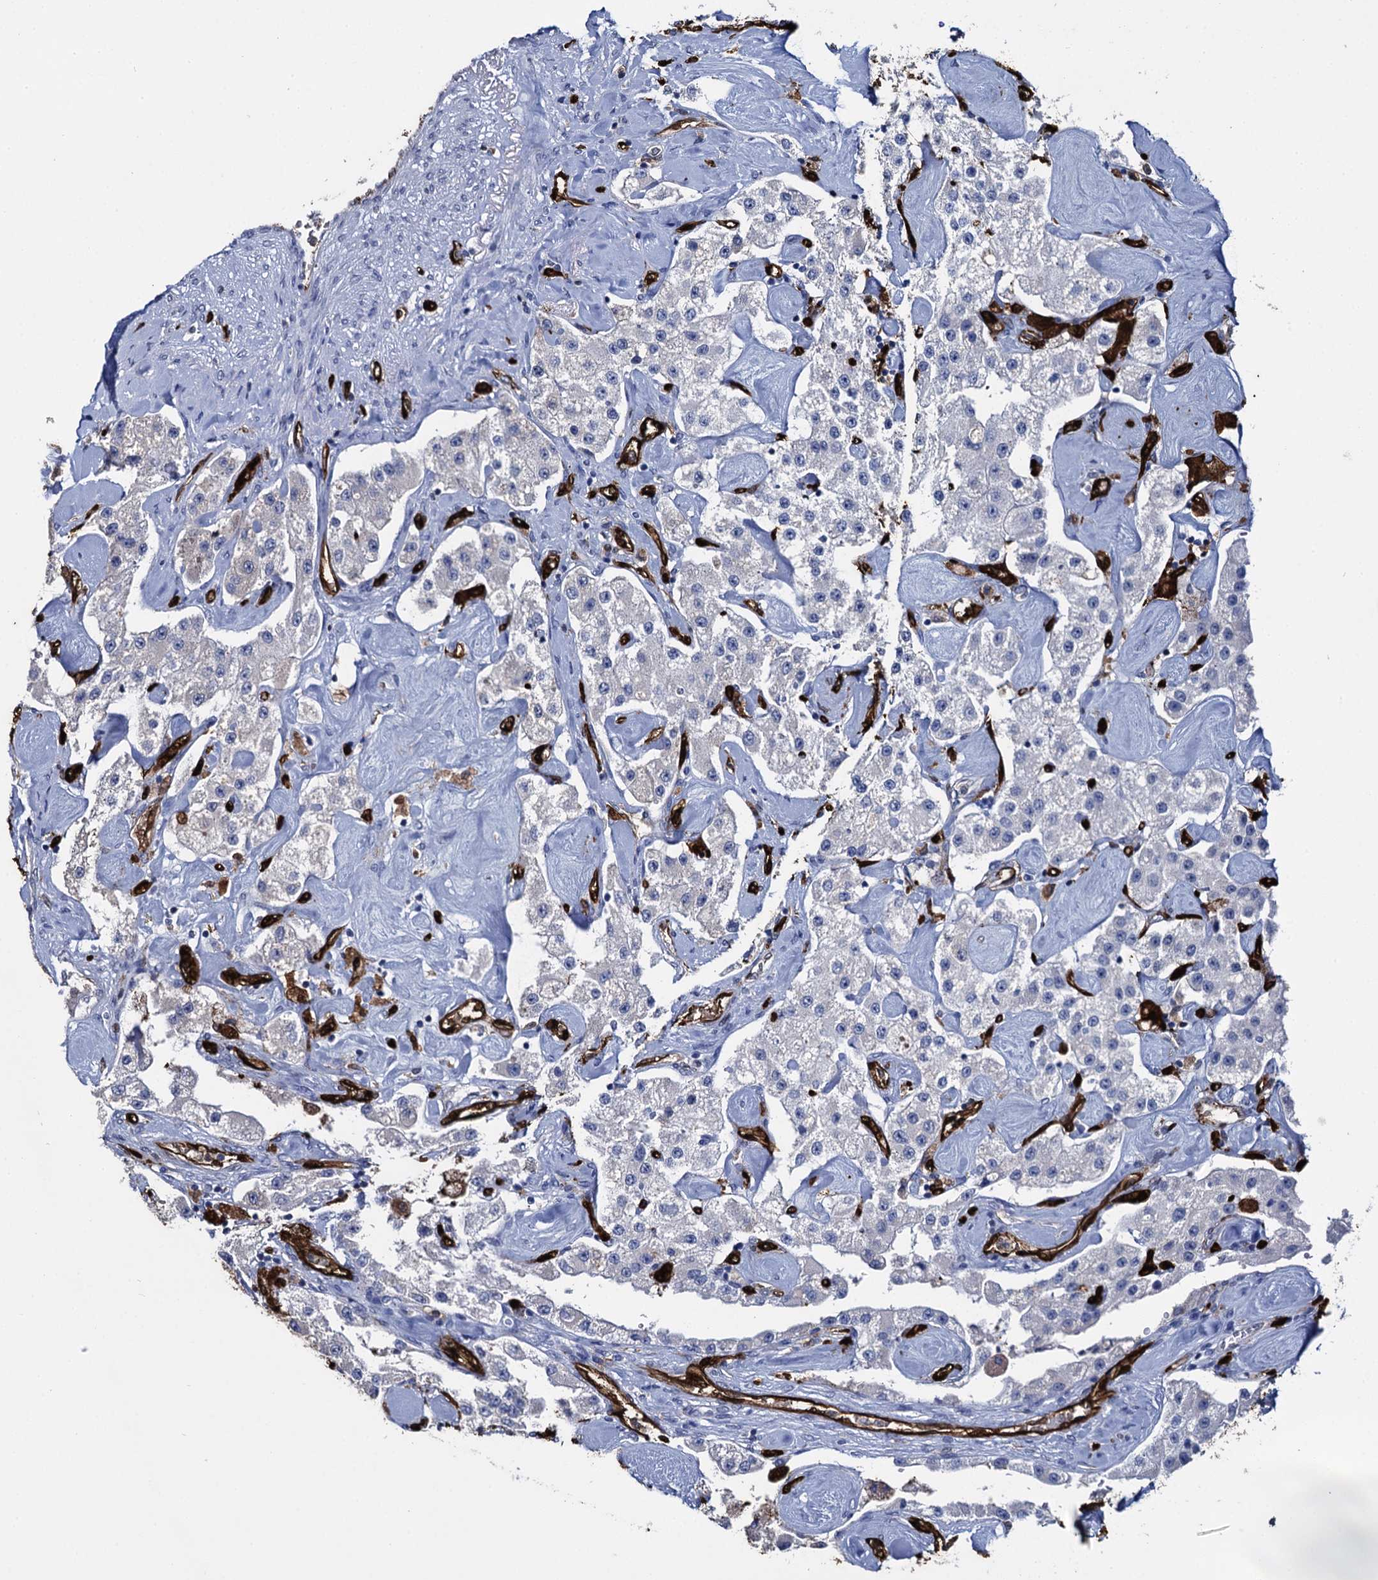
{"staining": {"intensity": "negative", "quantity": "none", "location": "none"}, "tissue": "carcinoid", "cell_type": "Tumor cells", "image_type": "cancer", "snomed": [{"axis": "morphology", "description": "Carcinoid, malignant, NOS"}, {"axis": "topography", "description": "Pancreas"}], "caption": "This is a histopathology image of immunohistochemistry (IHC) staining of carcinoid (malignant), which shows no staining in tumor cells.", "gene": "FABP5", "patient": {"sex": "male", "age": 41}}